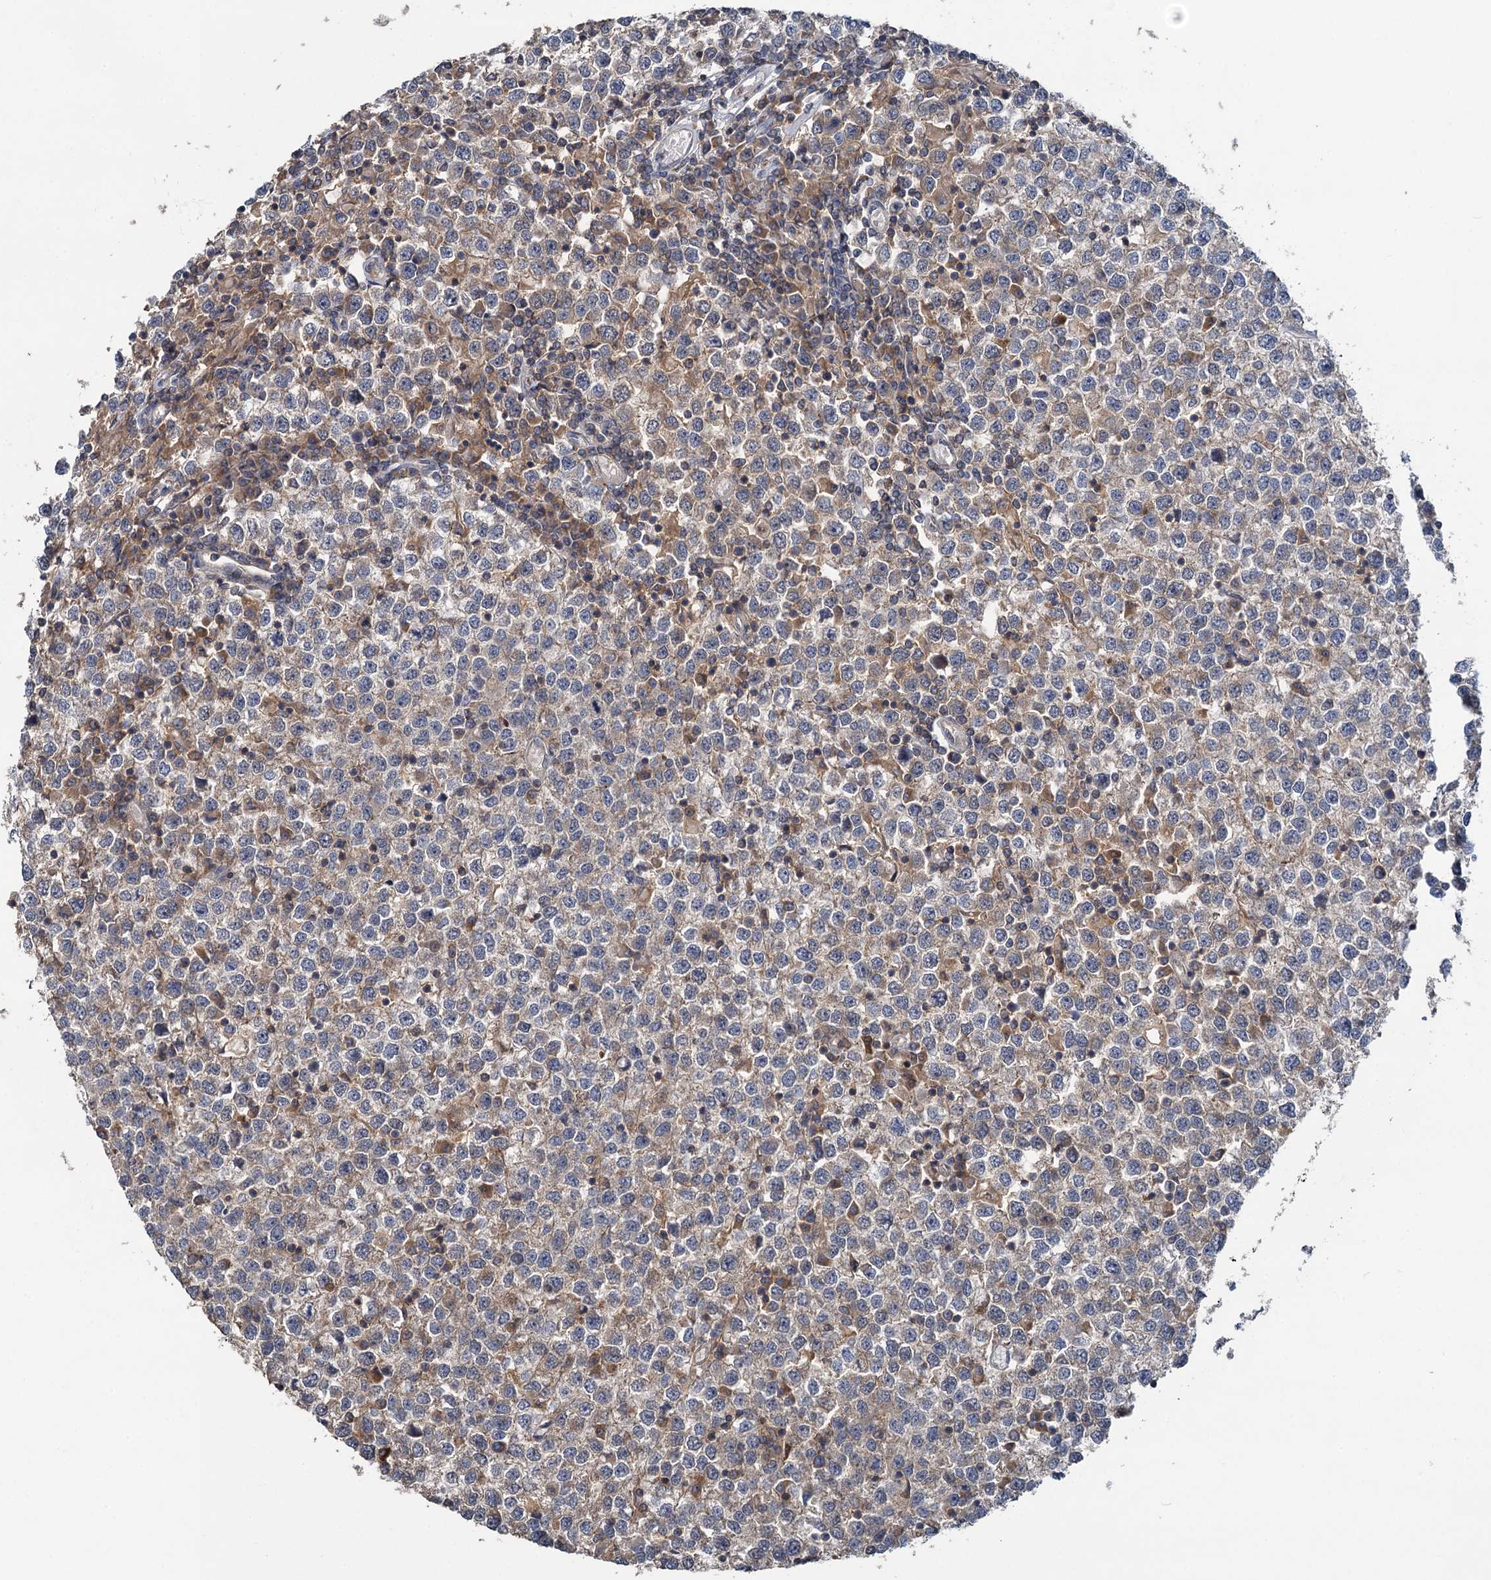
{"staining": {"intensity": "weak", "quantity": "<25%", "location": "cytoplasmic/membranous"}, "tissue": "testis cancer", "cell_type": "Tumor cells", "image_type": "cancer", "snomed": [{"axis": "morphology", "description": "Seminoma, NOS"}, {"axis": "topography", "description": "Testis"}], "caption": "An IHC micrograph of testis cancer is shown. There is no staining in tumor cells of testis cancer.", "gene": "TMEM39A", "patient": {"sex": "male", "age": 65}}